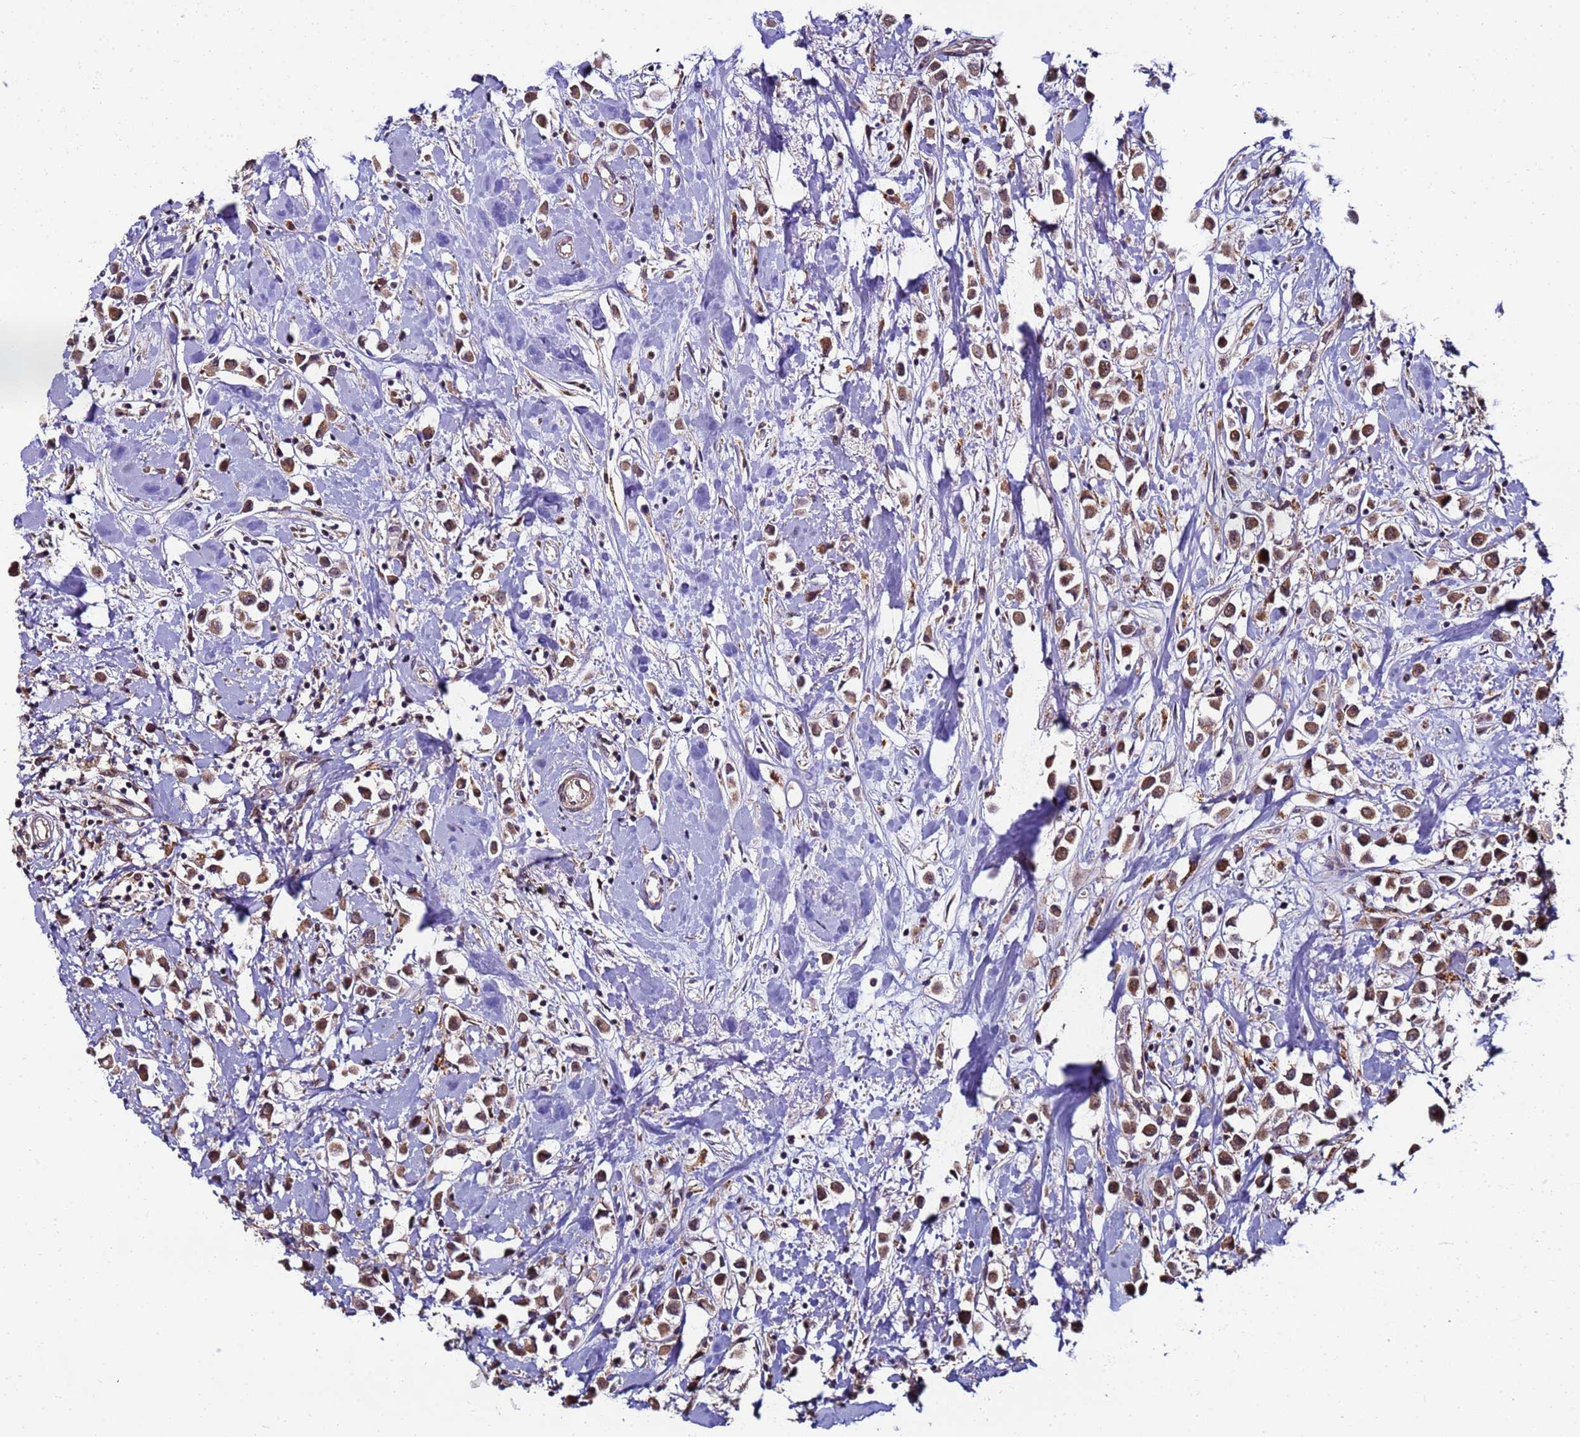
{"staining": {"intensity": "moderate", "quantity": ">75%", "location": "cytoplasmic/membranous"}, "tissue": "breast cancer", "cell_type": "Tumor cells", "image_type": "cancer", "snomed": [{"axis": "morphology", "description": "Duct carcinoma"}, {"axis": "topography", "description": "Breast"}], "caption": "IHC of breast cancer (invasive ductal carcinoma) demonstrates medium levels of moderate cytoplasmic/membranous expression in approximately >75% of tumor cells.", "gene": "RAPGEF3", "patient": {"sex": "female", "age": 61}}